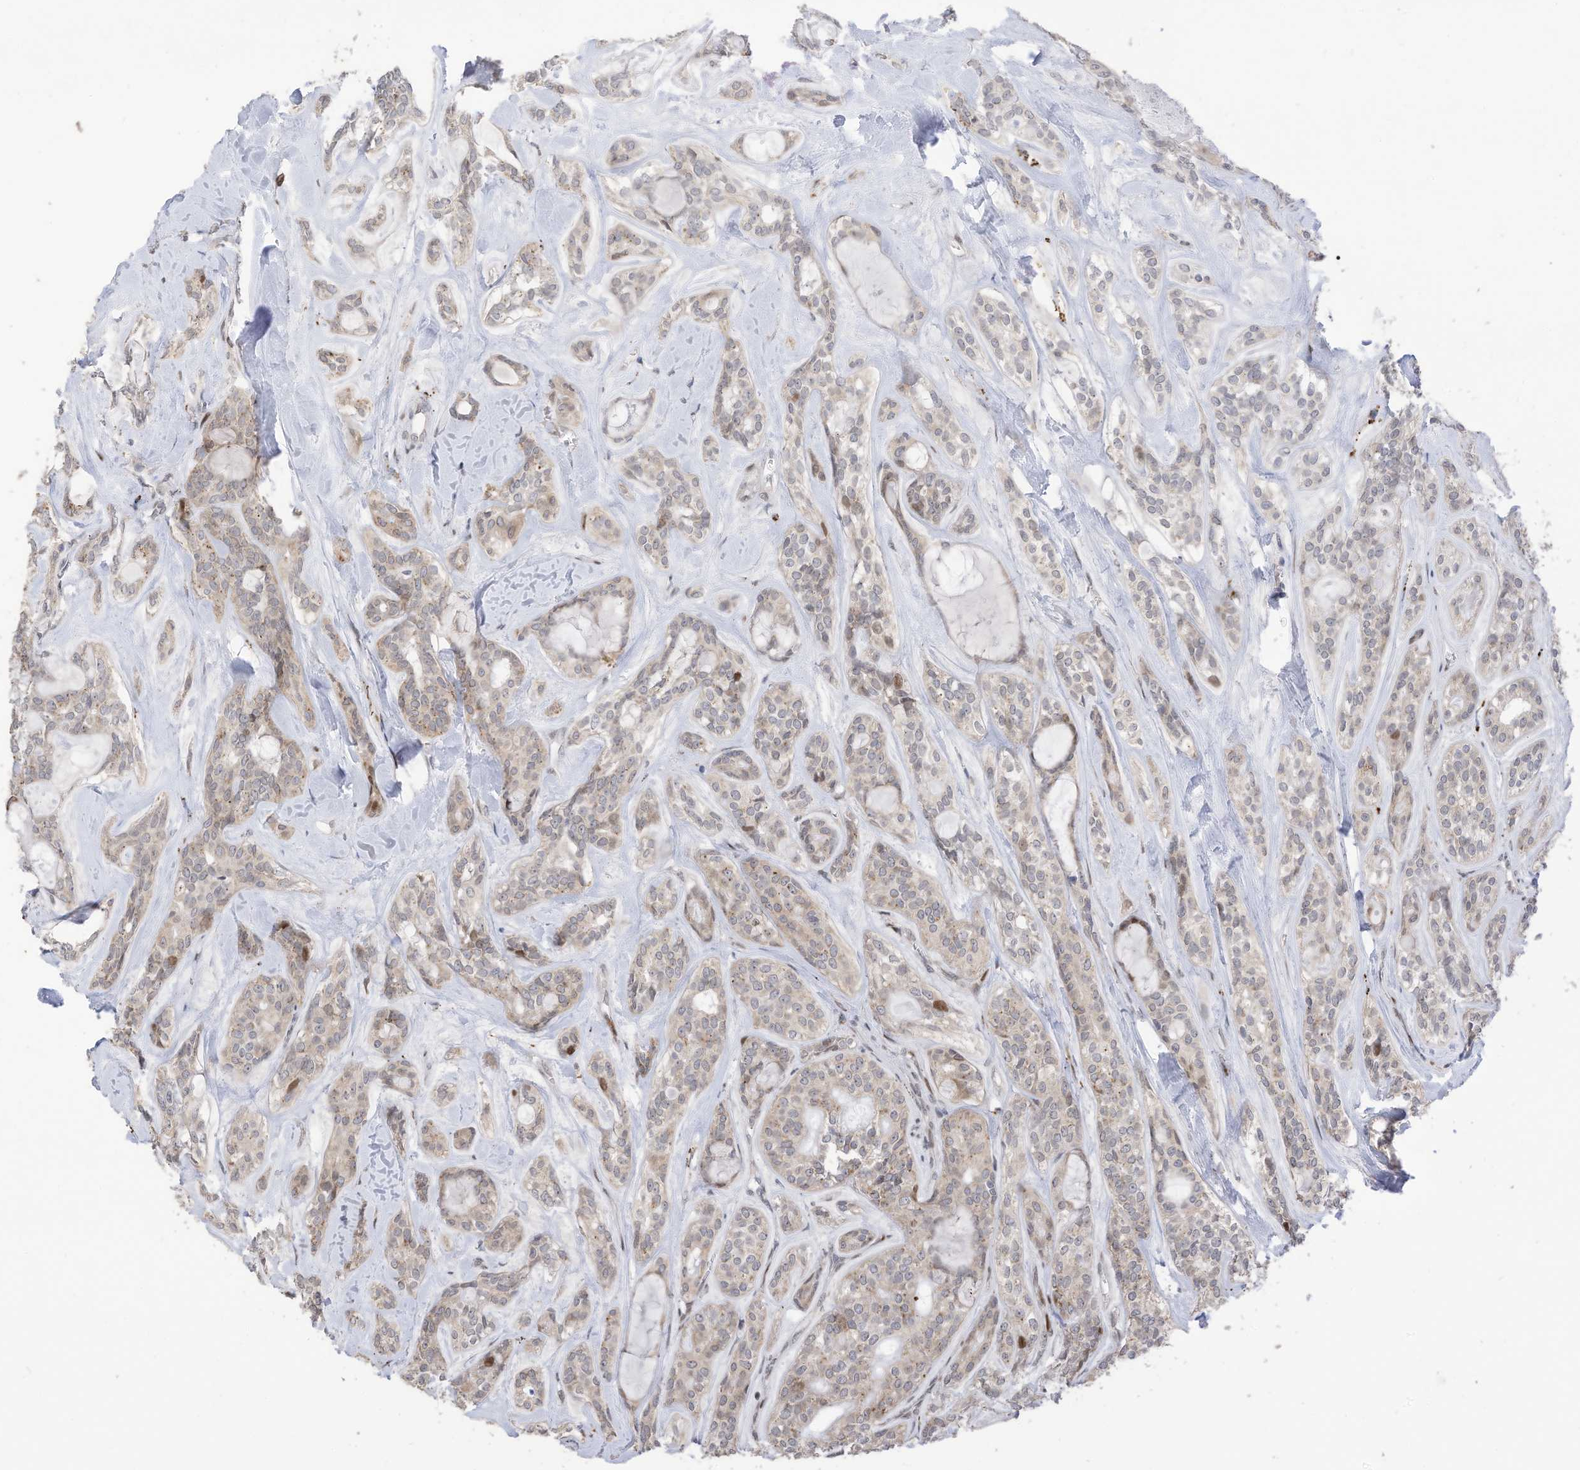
{"staining": {"intensity": "weak", "quantity": "<25%", "location": "cytoplasmic/membranous"}, "tissue": "head and neck cancer", "cell_type": "Tumor cells", "image_type": "cancer", "snomed": [{"axis": "morphology", "description": "Adenocarcinoma, NOS"}, {"axis": "topography", "description": "Head-Neck"}], "caption": "Tumor cells show no significant expression in head and neck cancer (adenocarcinoma).", "gene": "RABL3", "patient": {"sex": "male", "age": 66}}